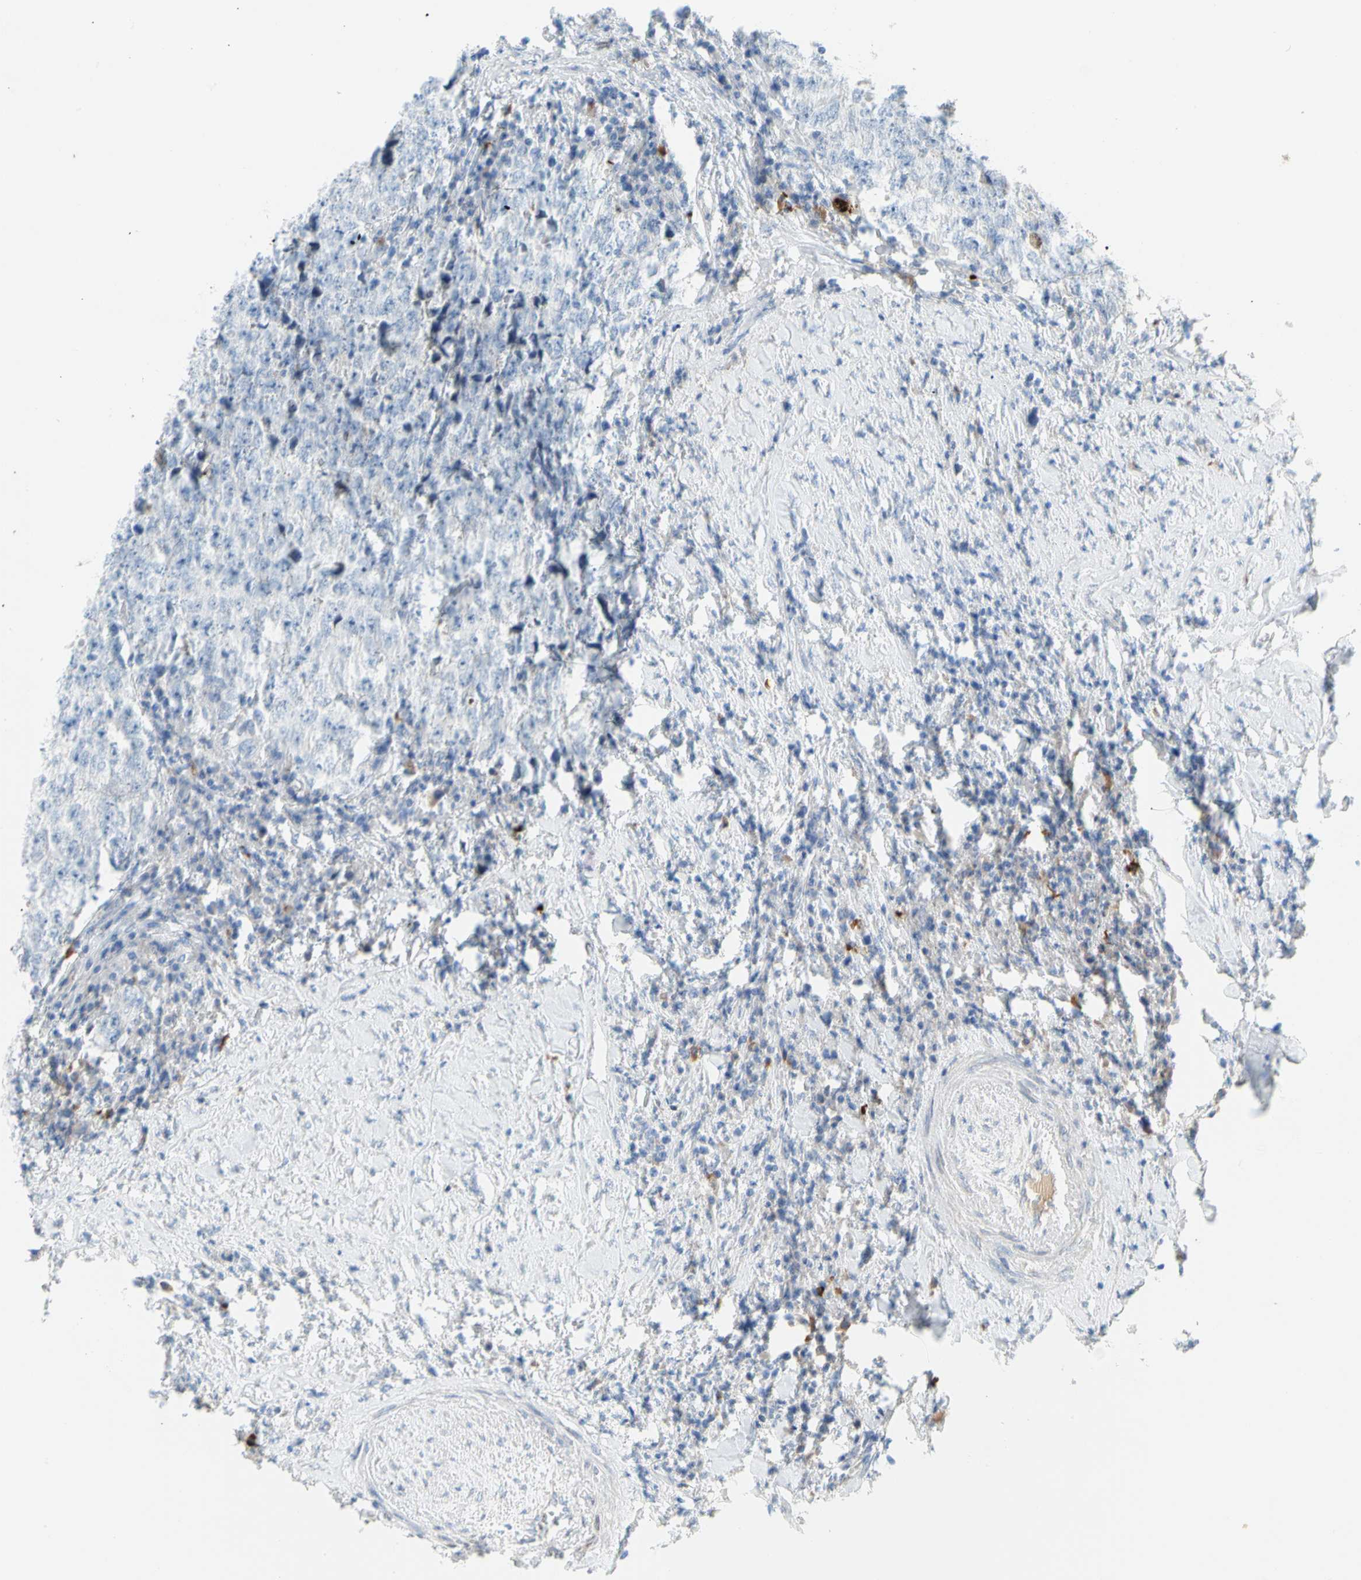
{"staining": {"intensity": "negative", "quantity": "none", "location": "none"}, "tissue": "testis cancer", "cell_type": "Tumor cells", "image_type": "cancer", "snomed": [{"axis": "morphology", "description": "Necrosis, NOS"}, {"axis": "morphology", "description": "Carcinoma, Embryonal, NOS"}, {"axis": "topography", "description": "Testis"}], "caption": "A photomicrograph of human testis cancer (embryonal carcinoma) is negative for staining in tumor cells. The staining was performed using DAB to visualize the protein expression in brown, while the nuclei were stained in blue with hematoxylin (Magnification: 20x).", "gene": "PPBP", "patient": {"sex": "male", "age": 19}}